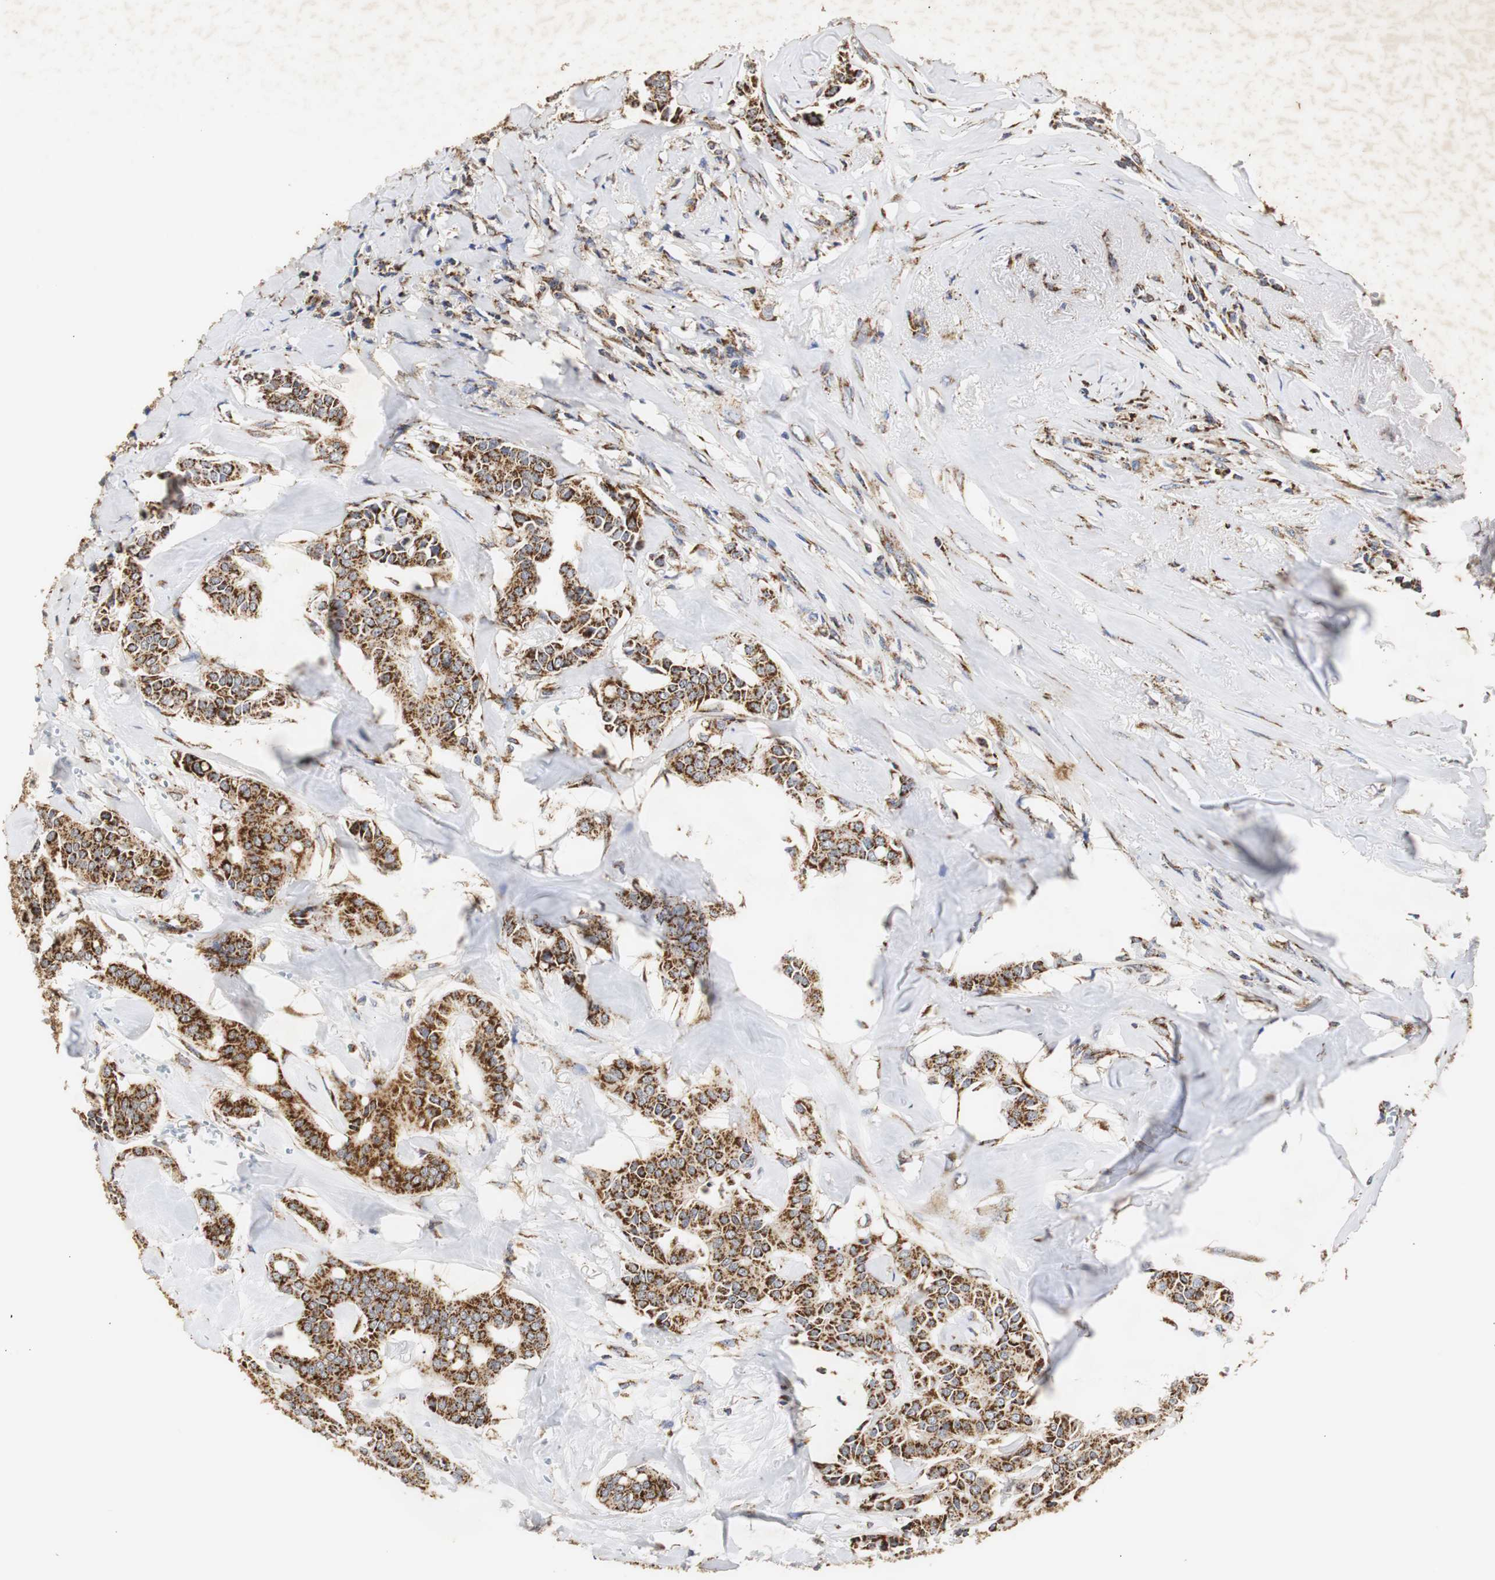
{"staining": {"intensity": "strong", "quantity": ">75%", "location": "cytoplasmic/membranous"}, "tissue": "head and neck cancer", "cell_type": "Tumor cells", "image_type": "cancer", "snomed": [{"axis": "morphology", "description": "Adenocarcinoma, NOS"}, {"axis": "topography", "description": "Salivary gland"}, {"axis": "topography", "description": "Head-Neck"}], "caption": "The histopathology image reveals a brown stain indicating the presence of a protein in the cytoplasmic/membranous of tumor cells in head and neck adenocarcinoma.", "gene": "HSD17B10", "patient": {"sex": "female", "age": 59}}